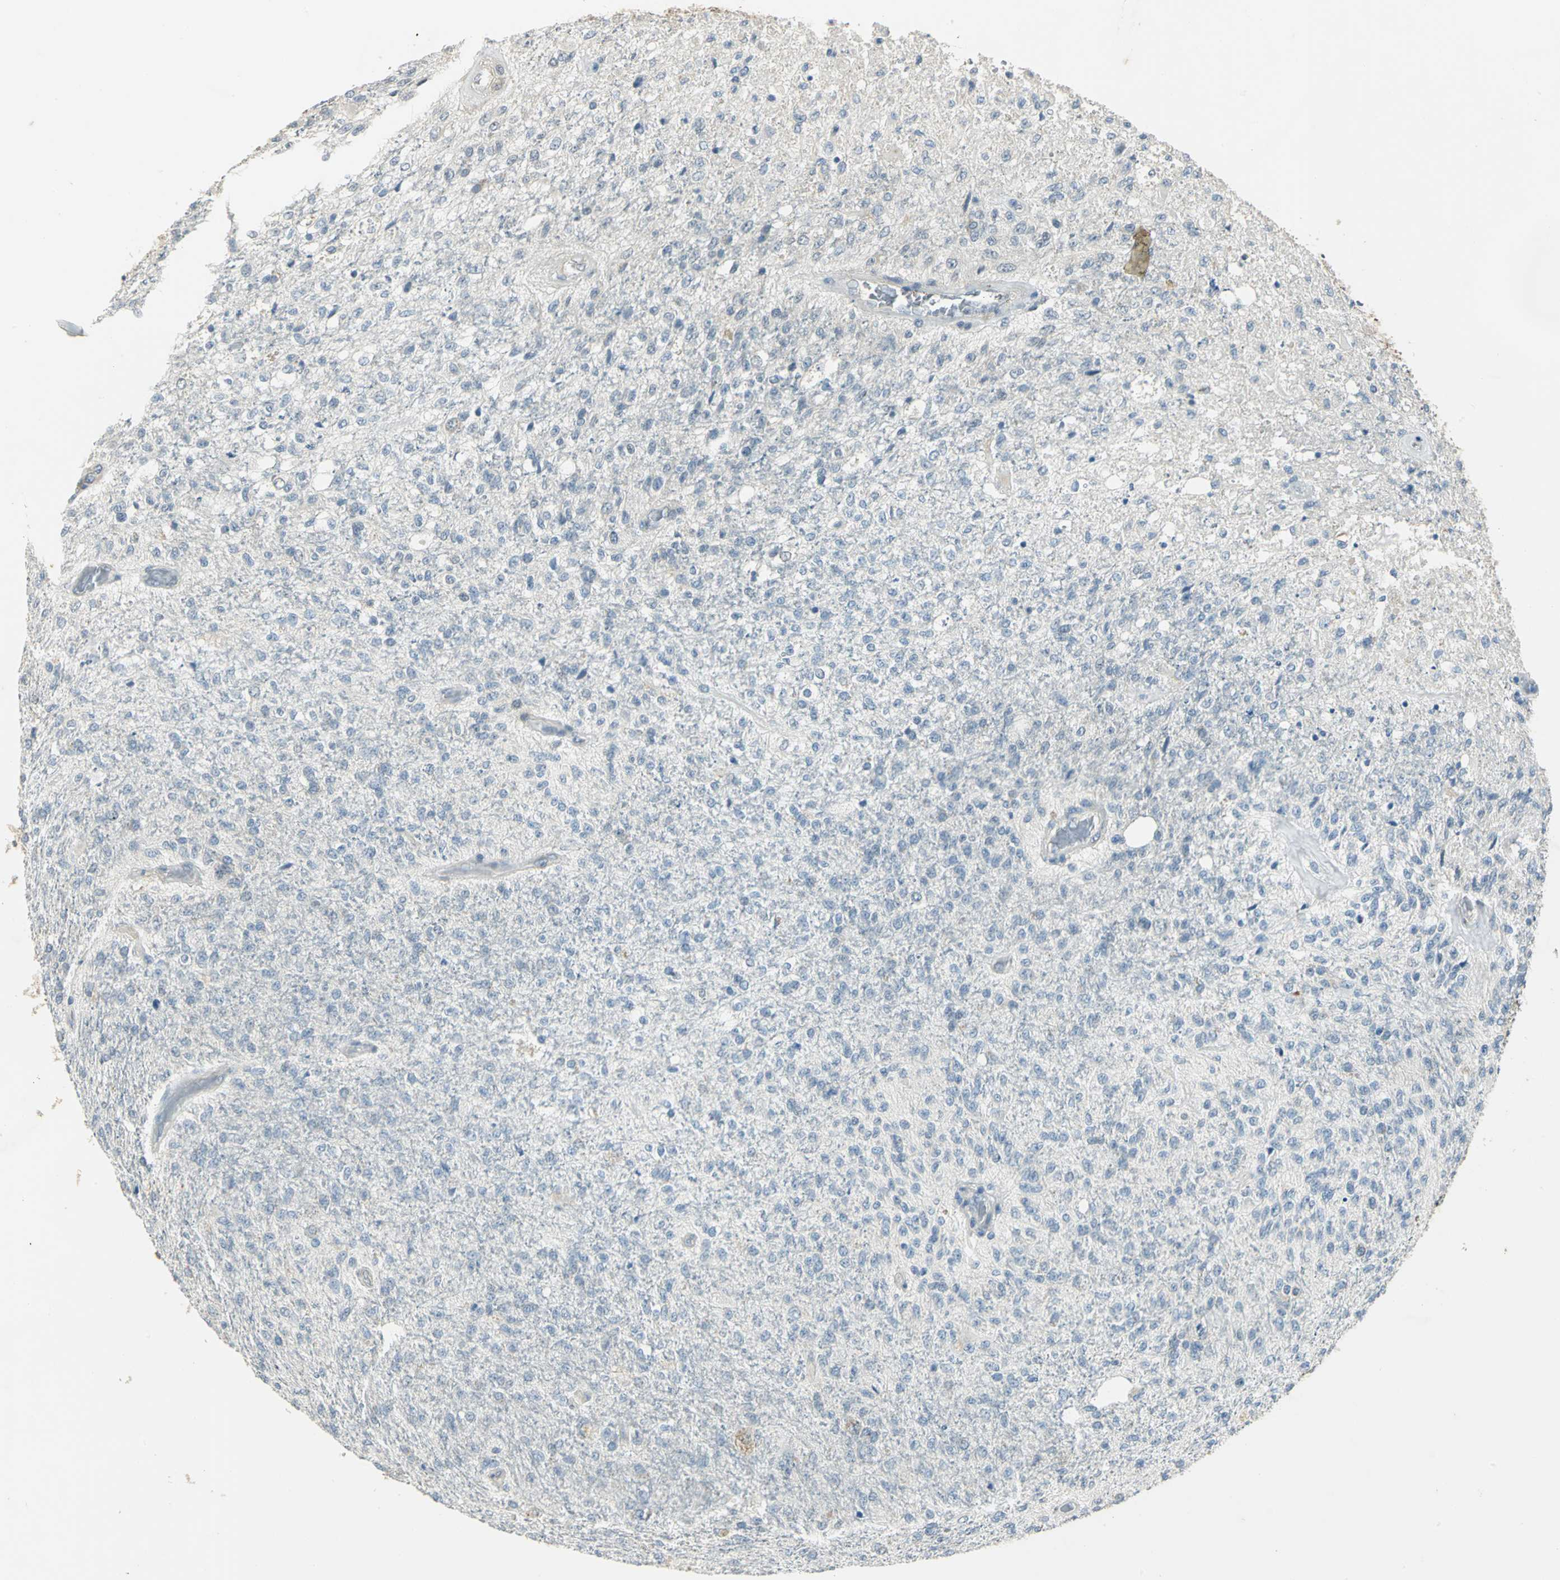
{"staining": {"intensity": "negative", "quantity": "none", "location": "none"}, "tissue": "glioma", "cell_type": "Tumor cells", "image_type": "cancer", "snomed": [{"axis": "morphology", "description": "Normal tissue, NOS"}, {"axis": "morphology", "description": "Glioma, malignant, High grade"}, {"axis": "topography", "description": "Cerebral cortex"}], "caption": "Malignant glioma (high-grade) was stained to show a protein in brown. There is no significant expression in tumor cells. Brightfield microscopy of immunohistochemistry (IHC) stained with DAB (3,3'-diaminobenzidine) (brown) and hematoxylin (blue), captured at high magnification.", "gene": "DDX5", "patient": {"sex": "male", "age": 77}}